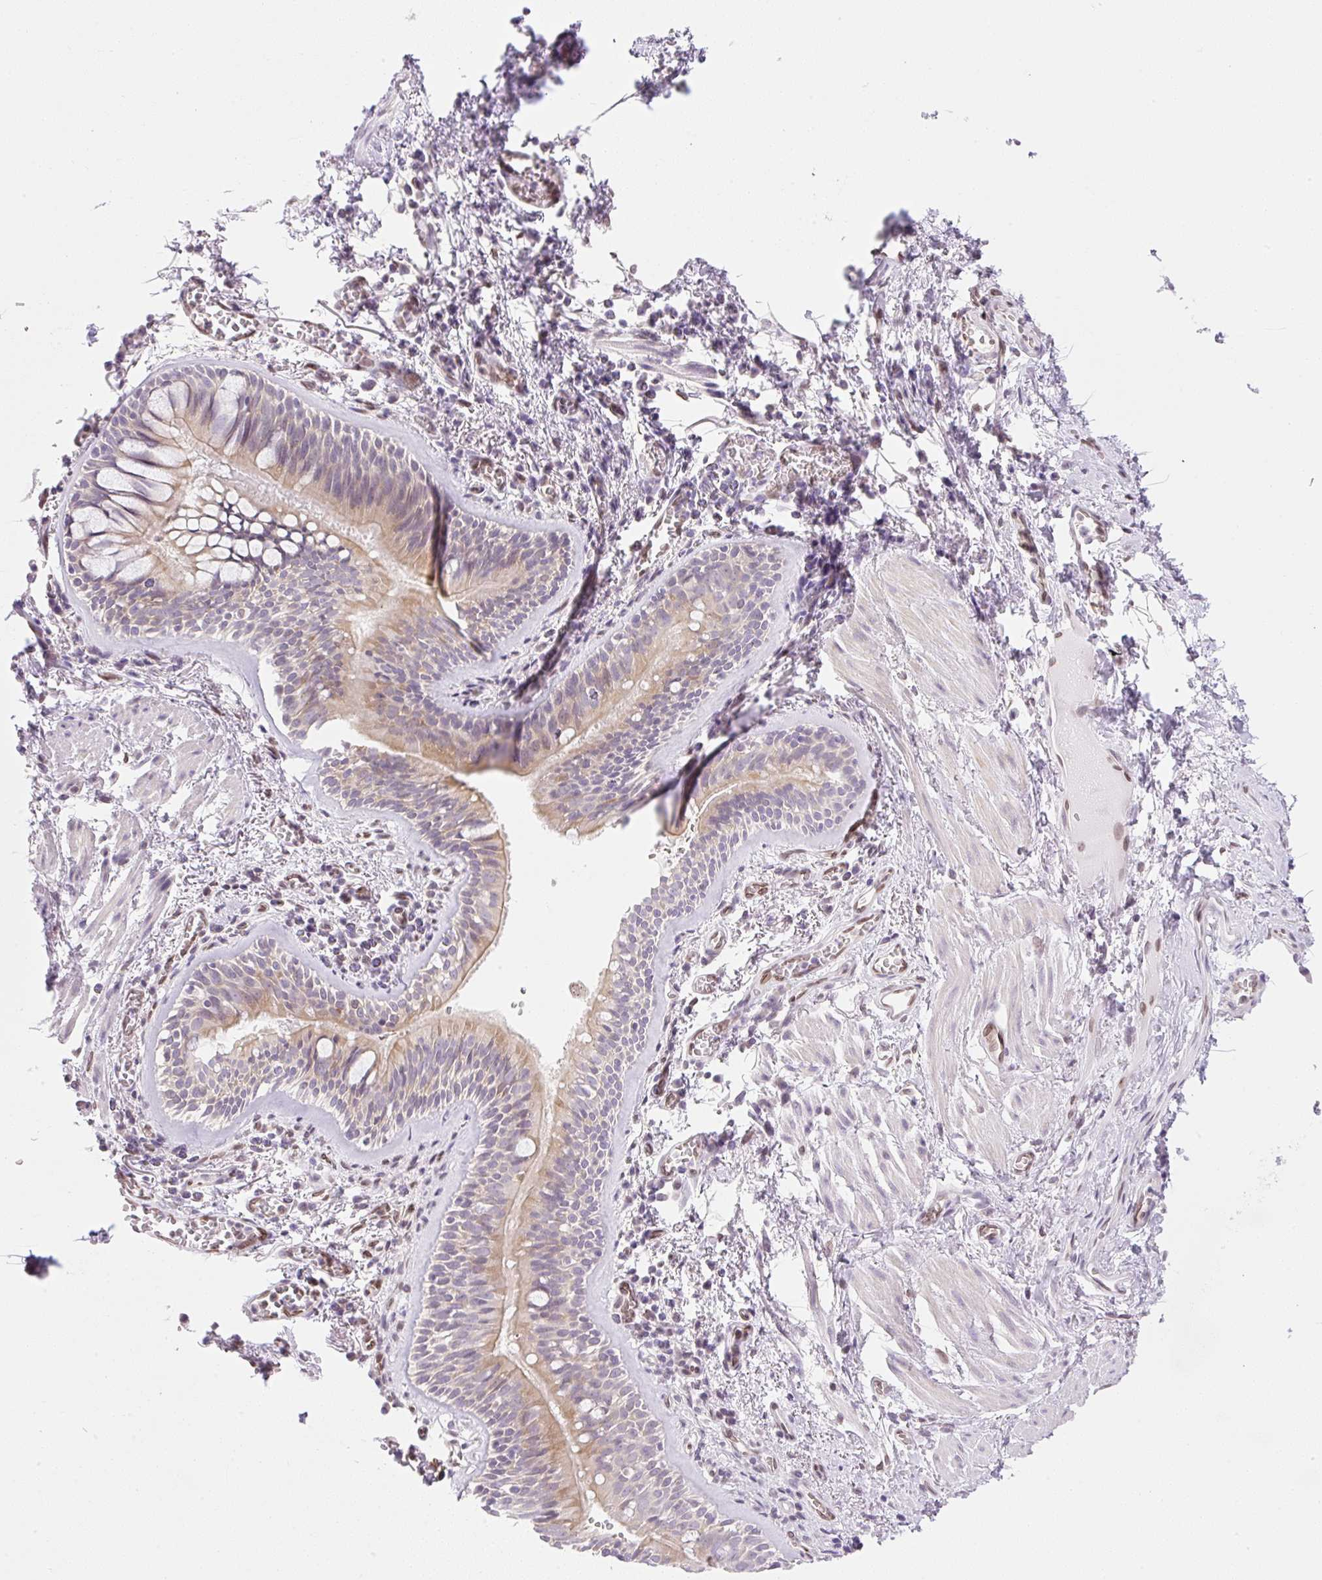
{"staining": {"intensity": "weak", "quantity": "25%-75%", "location": "cytoplasmic/membranous"}, "tissue": "bronchus", "cell_type": "Respiratory epithelial cells", "image_type": "normal", "snomed": [{"axis": "morphology", "description": "Normal tissue, NOS"}, {"axis": "topography", "description": "Cartilage tissue"}, {"axis": "topography", "description": "Bronchus"}], "caption": "Weak cytoplasmic/membranous positivity for a protein is present in approximately 25%-75% of respiratory epithelial cells of unremarkable bronchus using IHC.", "gene": "SYNE3", "patient": {"sex": "male", "age": 78}}